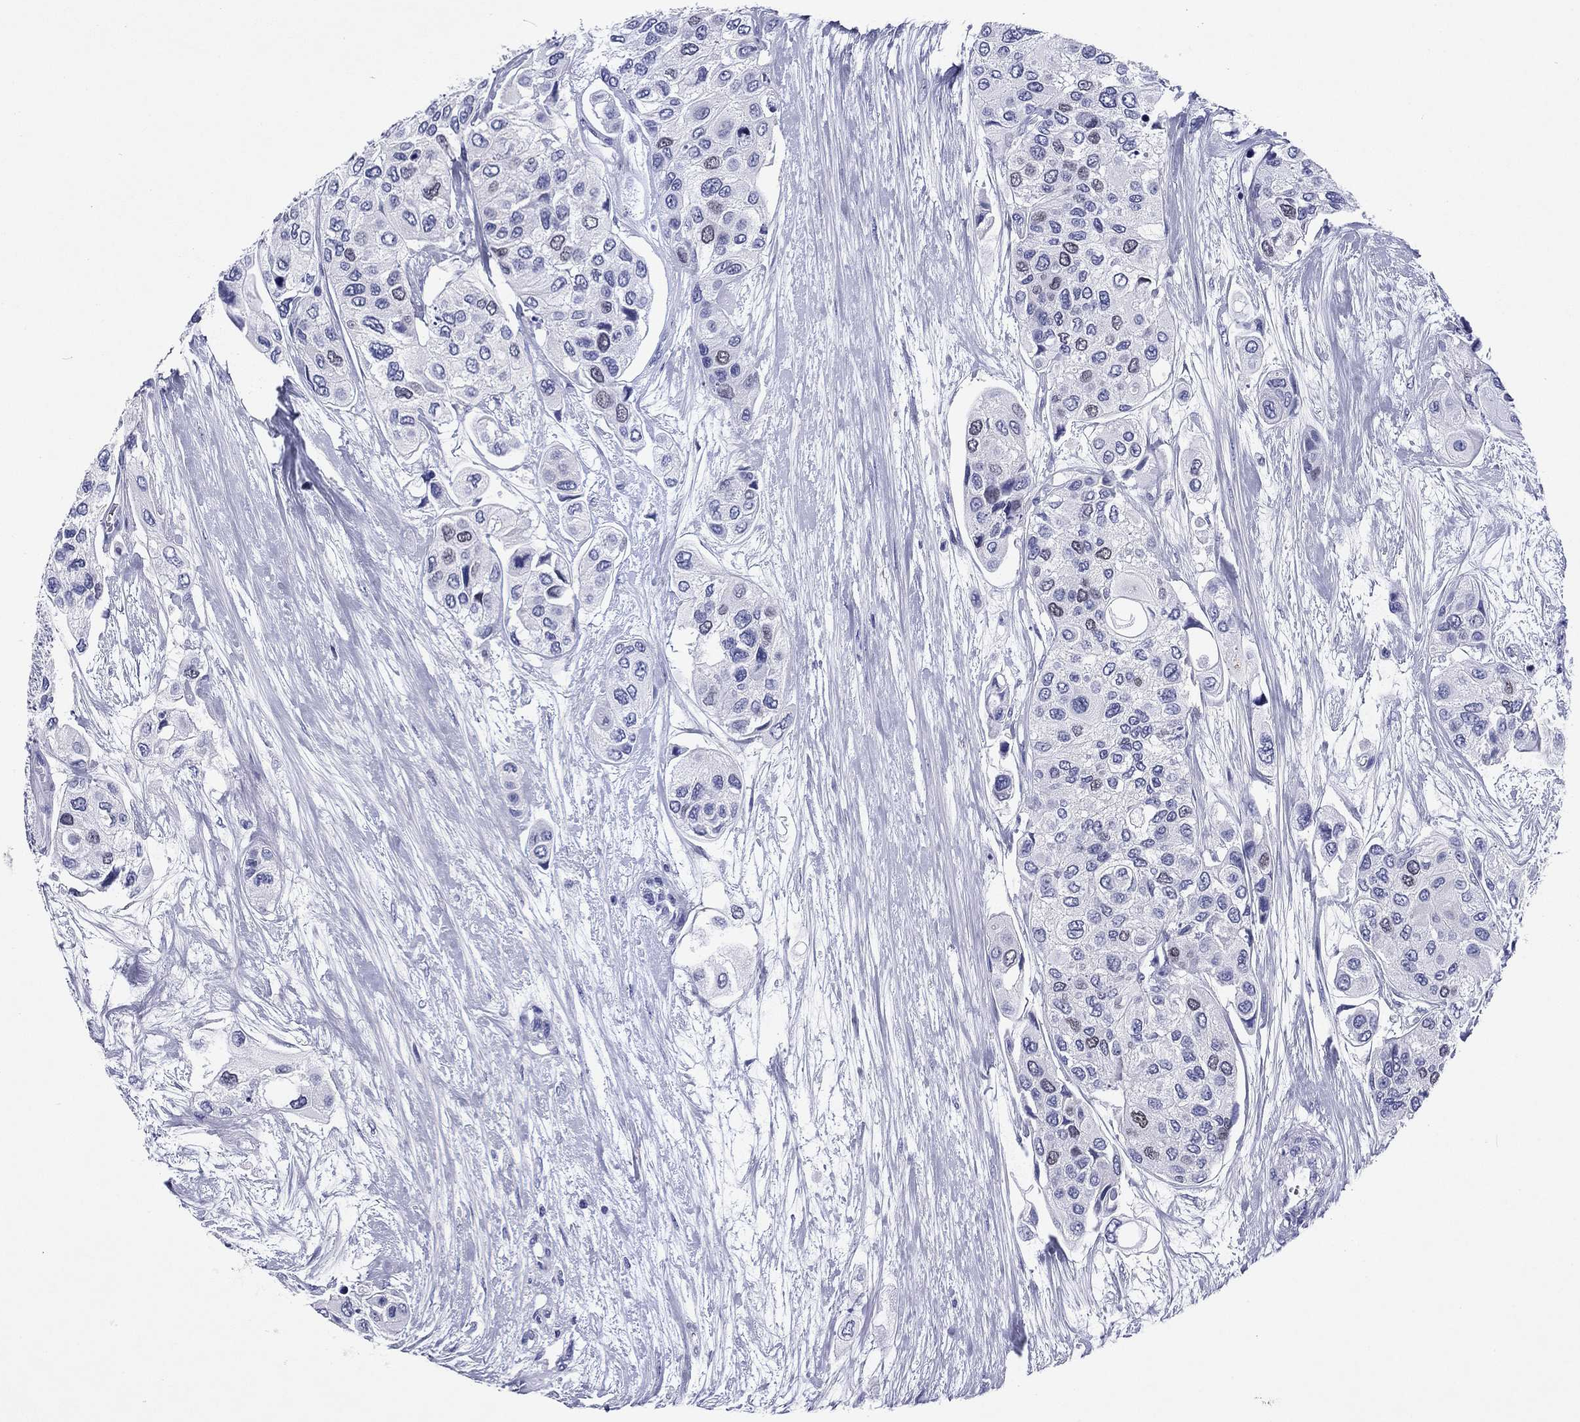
{"staining": {"intensity": "weak", "quantity": "<25%", "location": "nuclear"}, "tissue": "urothelial cancer", "cell_type": "Tumor cells", "image_type": "cancer", "snomed": [{"axis": "morphology", "description": "Urothelial carcinoma, High grade"}, {"axis": "topography", "description": "Urinary bladder"}], "caption": "An image of human high-grade urothelial carcinoma is negative for staining in tumor cells.", "gene": "GZMK", "patient": {"sex": "male", "age": 77}}